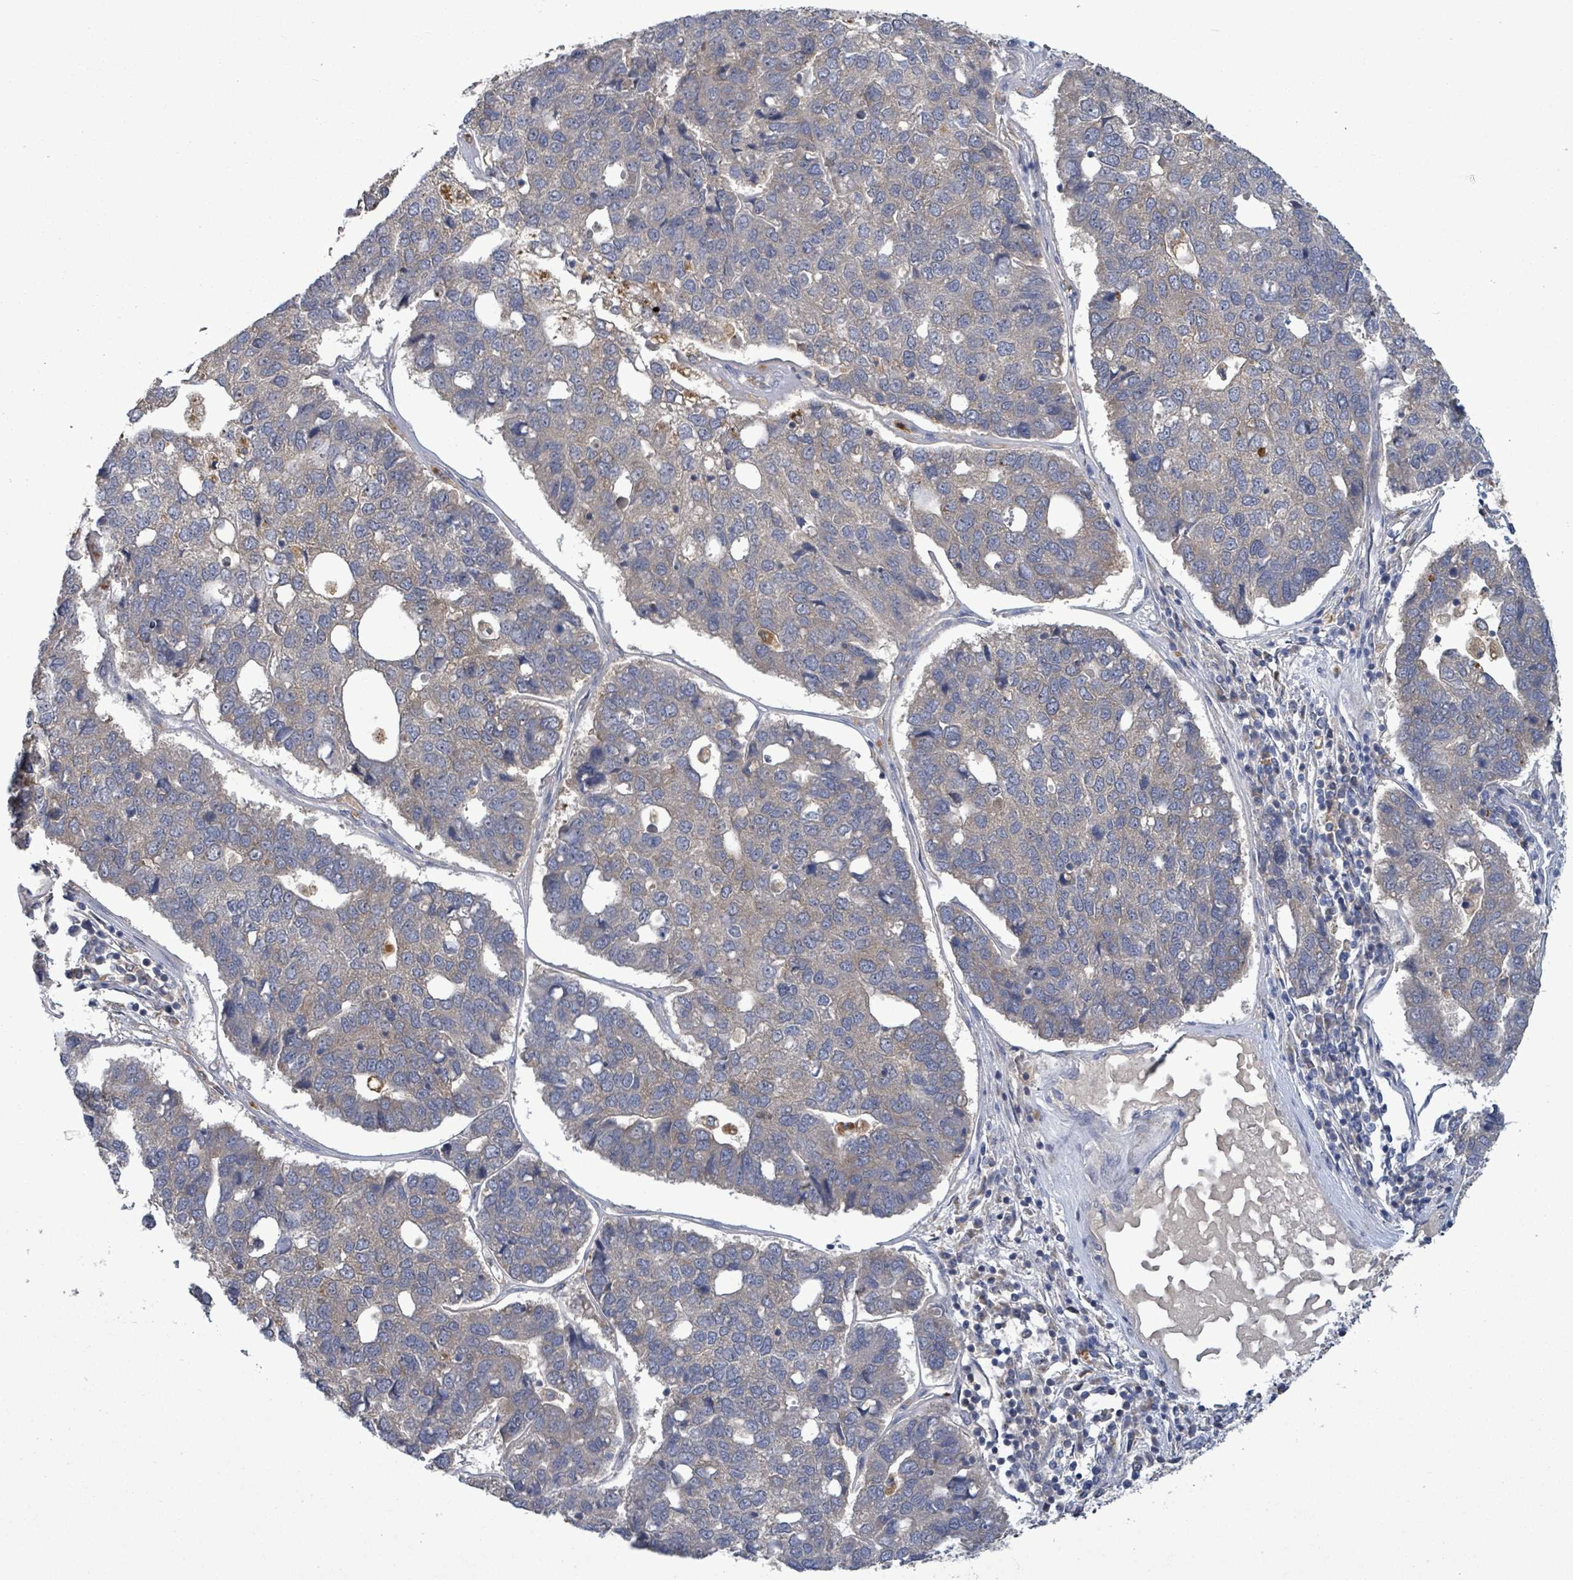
{"staining": {"intensity": "weak", "quantity": "<25%", "location": "cytoplasmic/membranous"}, "tissue": "pancreatic cancer", "cell_type": "Tumor cells", "image_type": "cancer", "snomed": [{"axis": "morphology", "description": "Adenocarcinoma, NOS"}, {"axis": "topography", "description": "Pancreas"}], "caption": "DAB (3,3'-diaminobenzidine) immunohistochemical staining of pancreatic adenocarcinoma shows no significant expression in tumor cells.", "gene": "SERPINE3", "patient": {"sex": "female", "age": 61}}